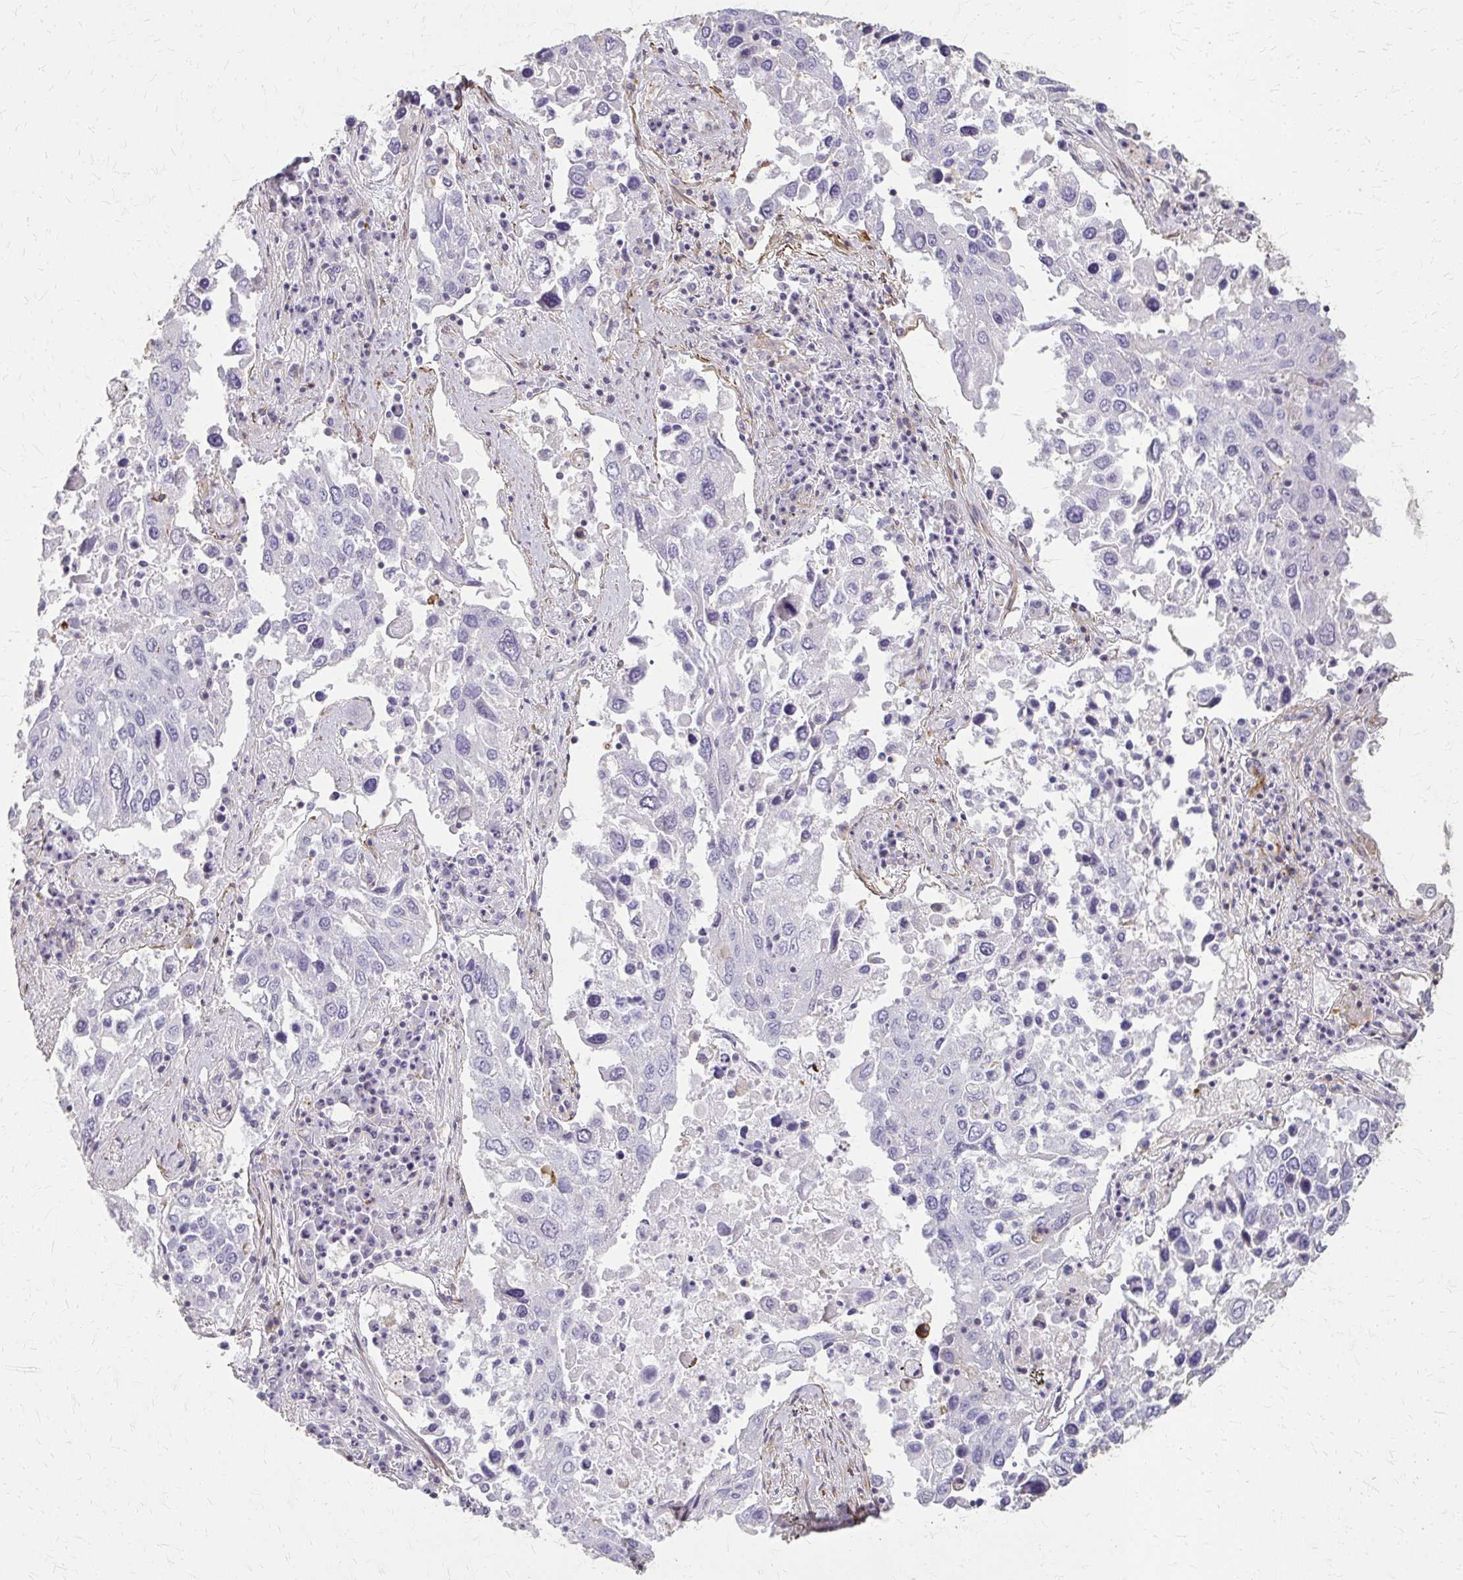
{"staining": {"intensity": "negative", "quantity": "none", "location": "none"}, "tissue": "lung cancer", "cell_type": "Tumor cells", "image_type": "cancer", "snomed": [{"axis": "morphology", "description": "Squamous cell carcinoma, NOS"}, {"axis": "topography", "description": "Lung"}], "caption": "The immunohistochemistry (IHC) histopathology image has no significant positivity in tumor cells of lung cancer (squamous cell carcinoma) tissue.", "gene": "TENM4", "patient": {"sex": "male", "age": 65}}